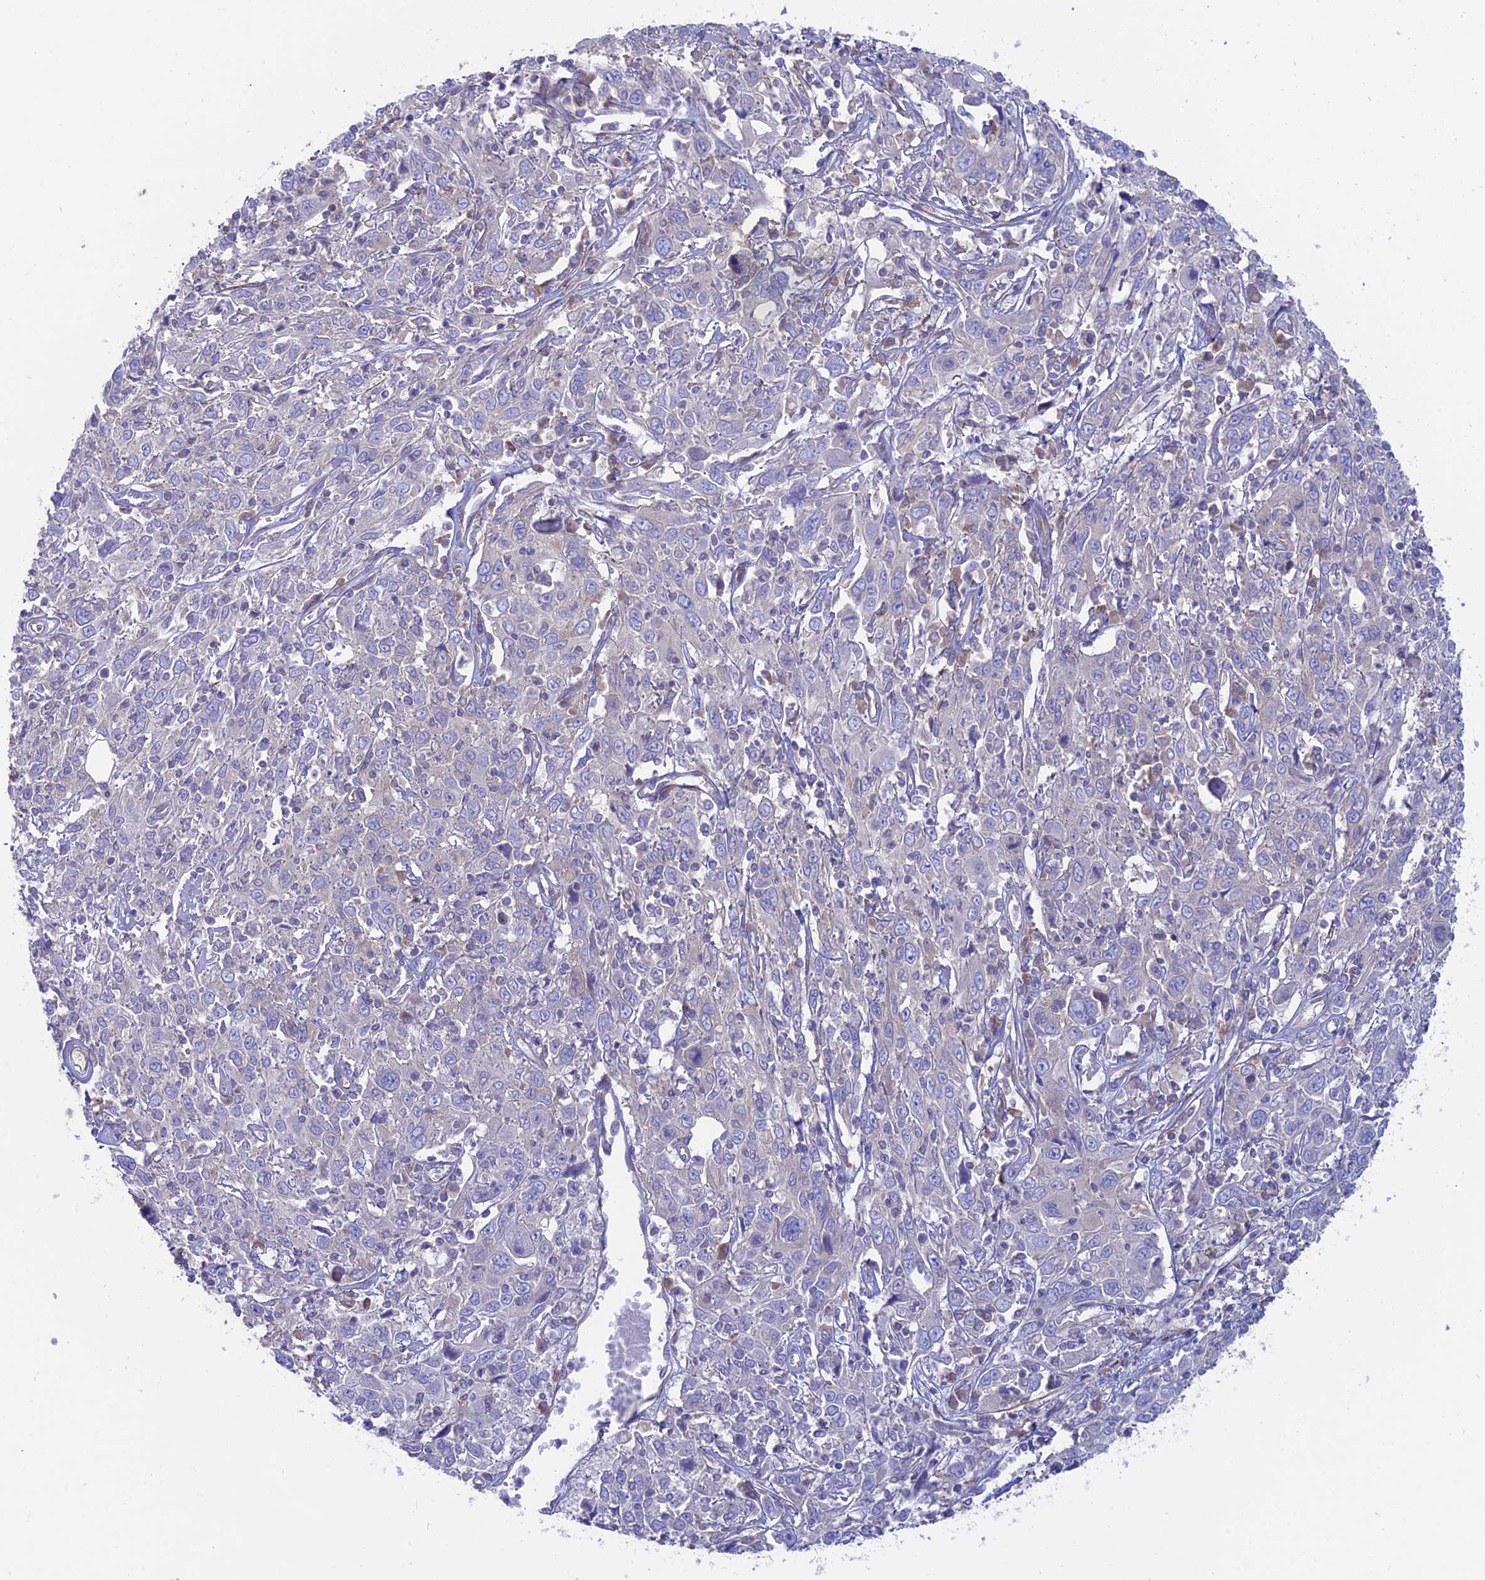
{"staining": {"intensity": "negative", "quantity": "none", "location": "none"}, "tissue": "cervical cancer", "cell_type": "Tumor cells", "image_type": "cancer", "snomed": [{"axis": "morphology", "description": "Squamous cell carcinoma, NOS"}, {"axis": "topography", "description": "Cervix"}], "caption": "IHC of cervical squamous cell carcinoma displays no expression in tumor cells.", "gene": "MYO5B", "patient": {"sex": "female", "age": 46}}